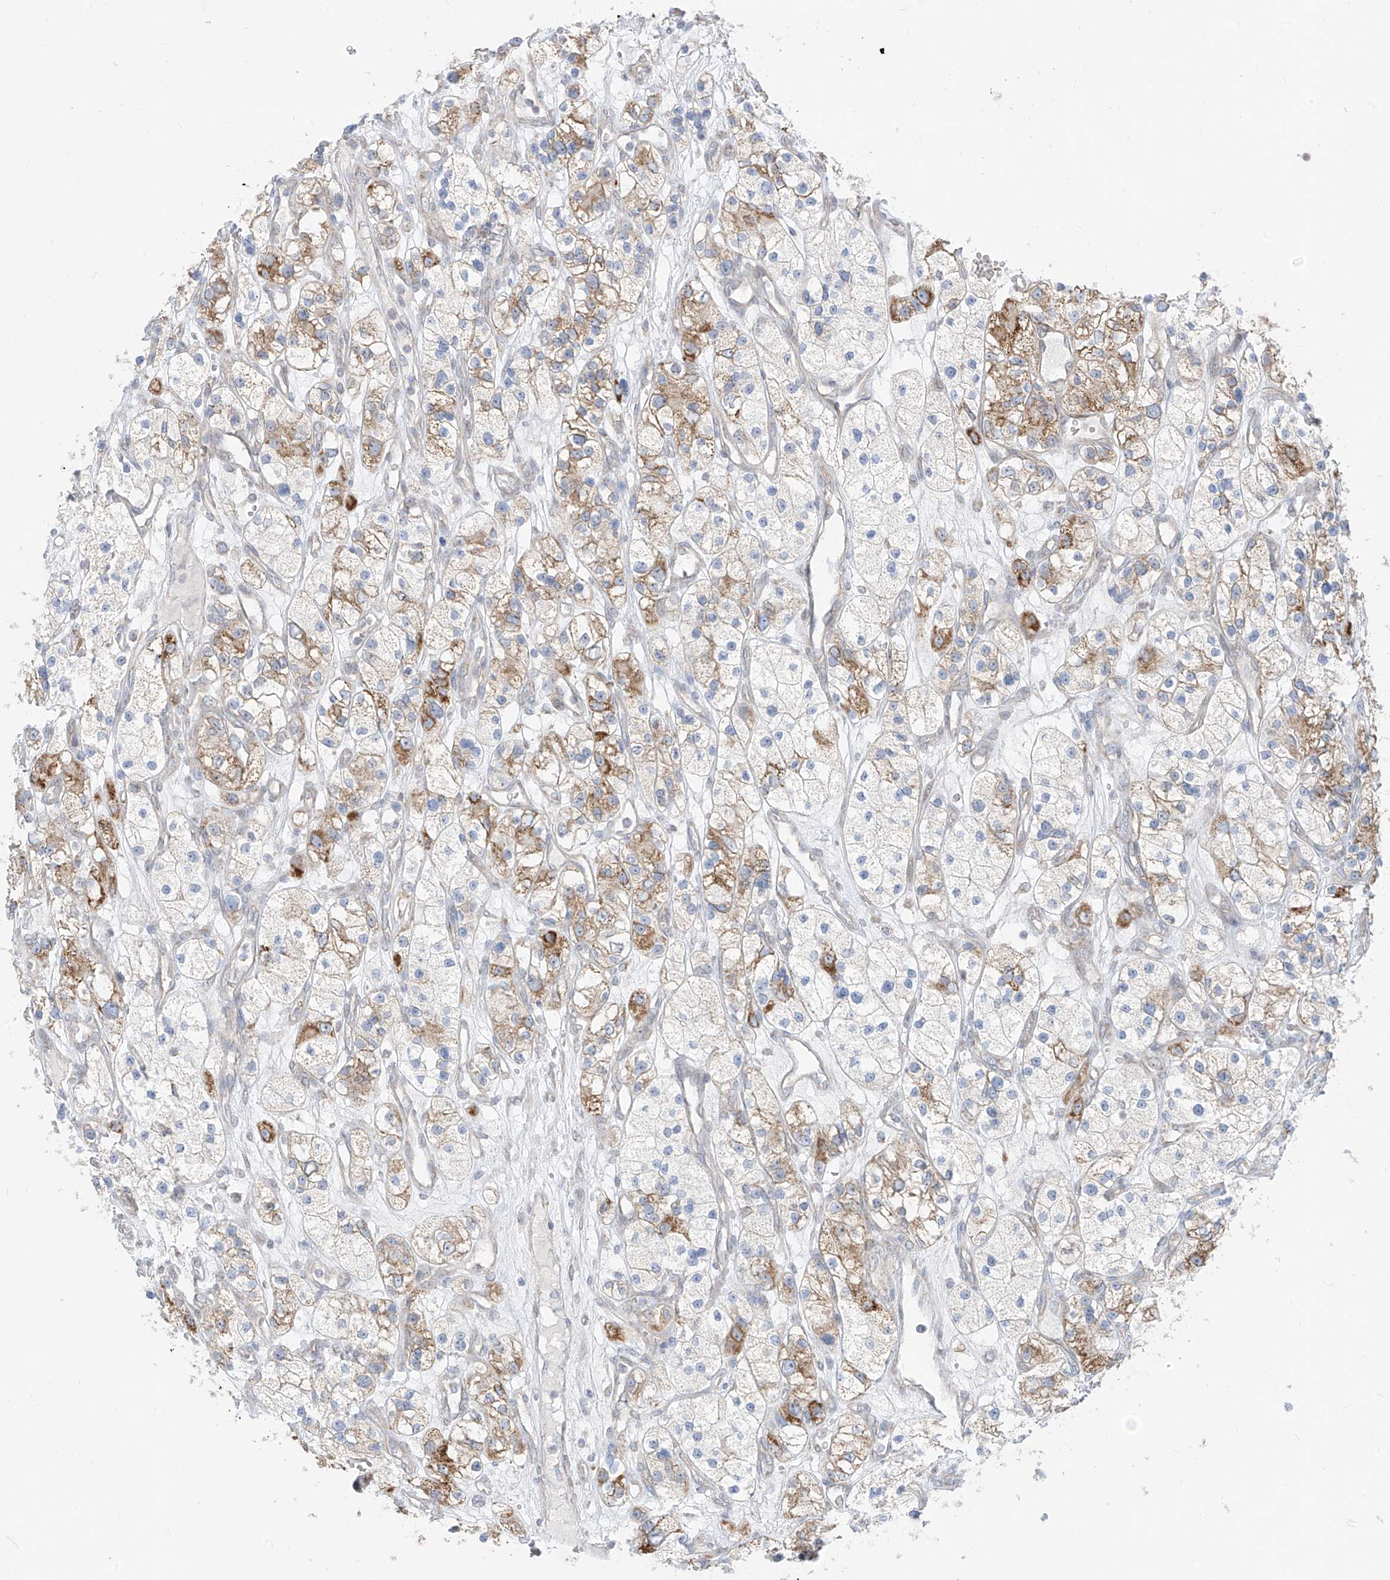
{"staining": {"intensity": "moderate", "quantity": "25%-75%", "location": "cytoplasmic/membranous"}, "tissue": "renal cancer", "cell_type": "Tumor cells", "image_type": "cancer", "snomed": [{"axis": "morphology", "description": "Adenocarcinoma, NOS"}, {"axis": "topography", "description": "Kidney"}], "caption": "Immunohistochemical staining of renal adenocarcinoma exhibits moderate cytoplasmic/membranous protein expression in about 25%-75% of tumor cells.", "gene": "ARHGEF40", "patient": {"sex": "female", "age": 57}}